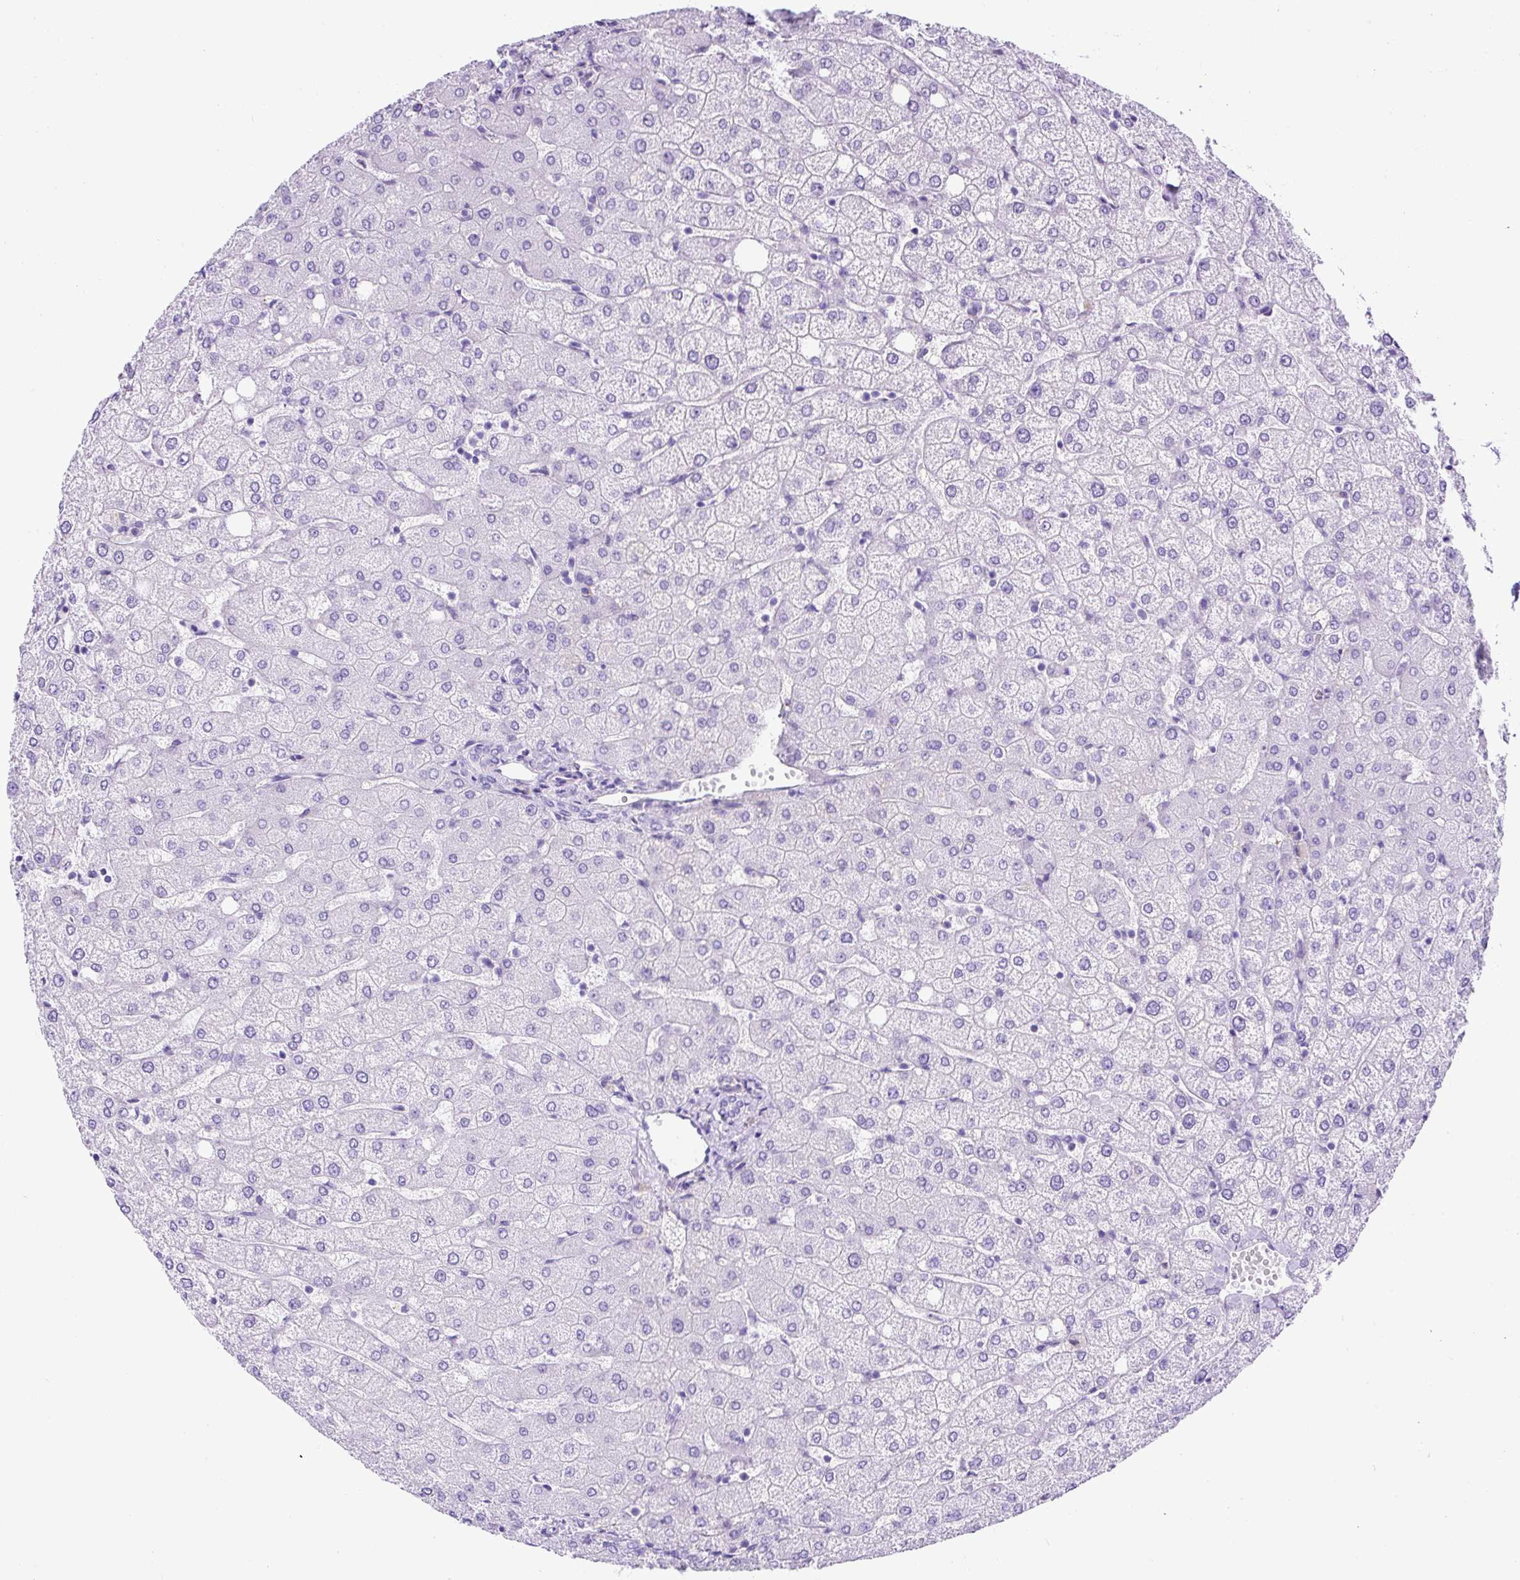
{"staining": {"intensity": "negative", "quantity": "none", "location": "none"}, "tissue": "liver", "cell_type": "Cholangiocytes", "image_type": "normal", "snomed": [{"axis": "morphology", "description": "Normal tissue, NOS"}, {"axis": "topography", "description": "Liver"}], "caption": "A high-resolution photomicrograph shows IHC staining of unremarkable liver, which shows no significant expression in cholangiocytes. (DAB immunohistochemistry (IHC) with hematoxylin counter stain).", "gene": "KRT12", "patient": {"sex": "female", "age": 54}}